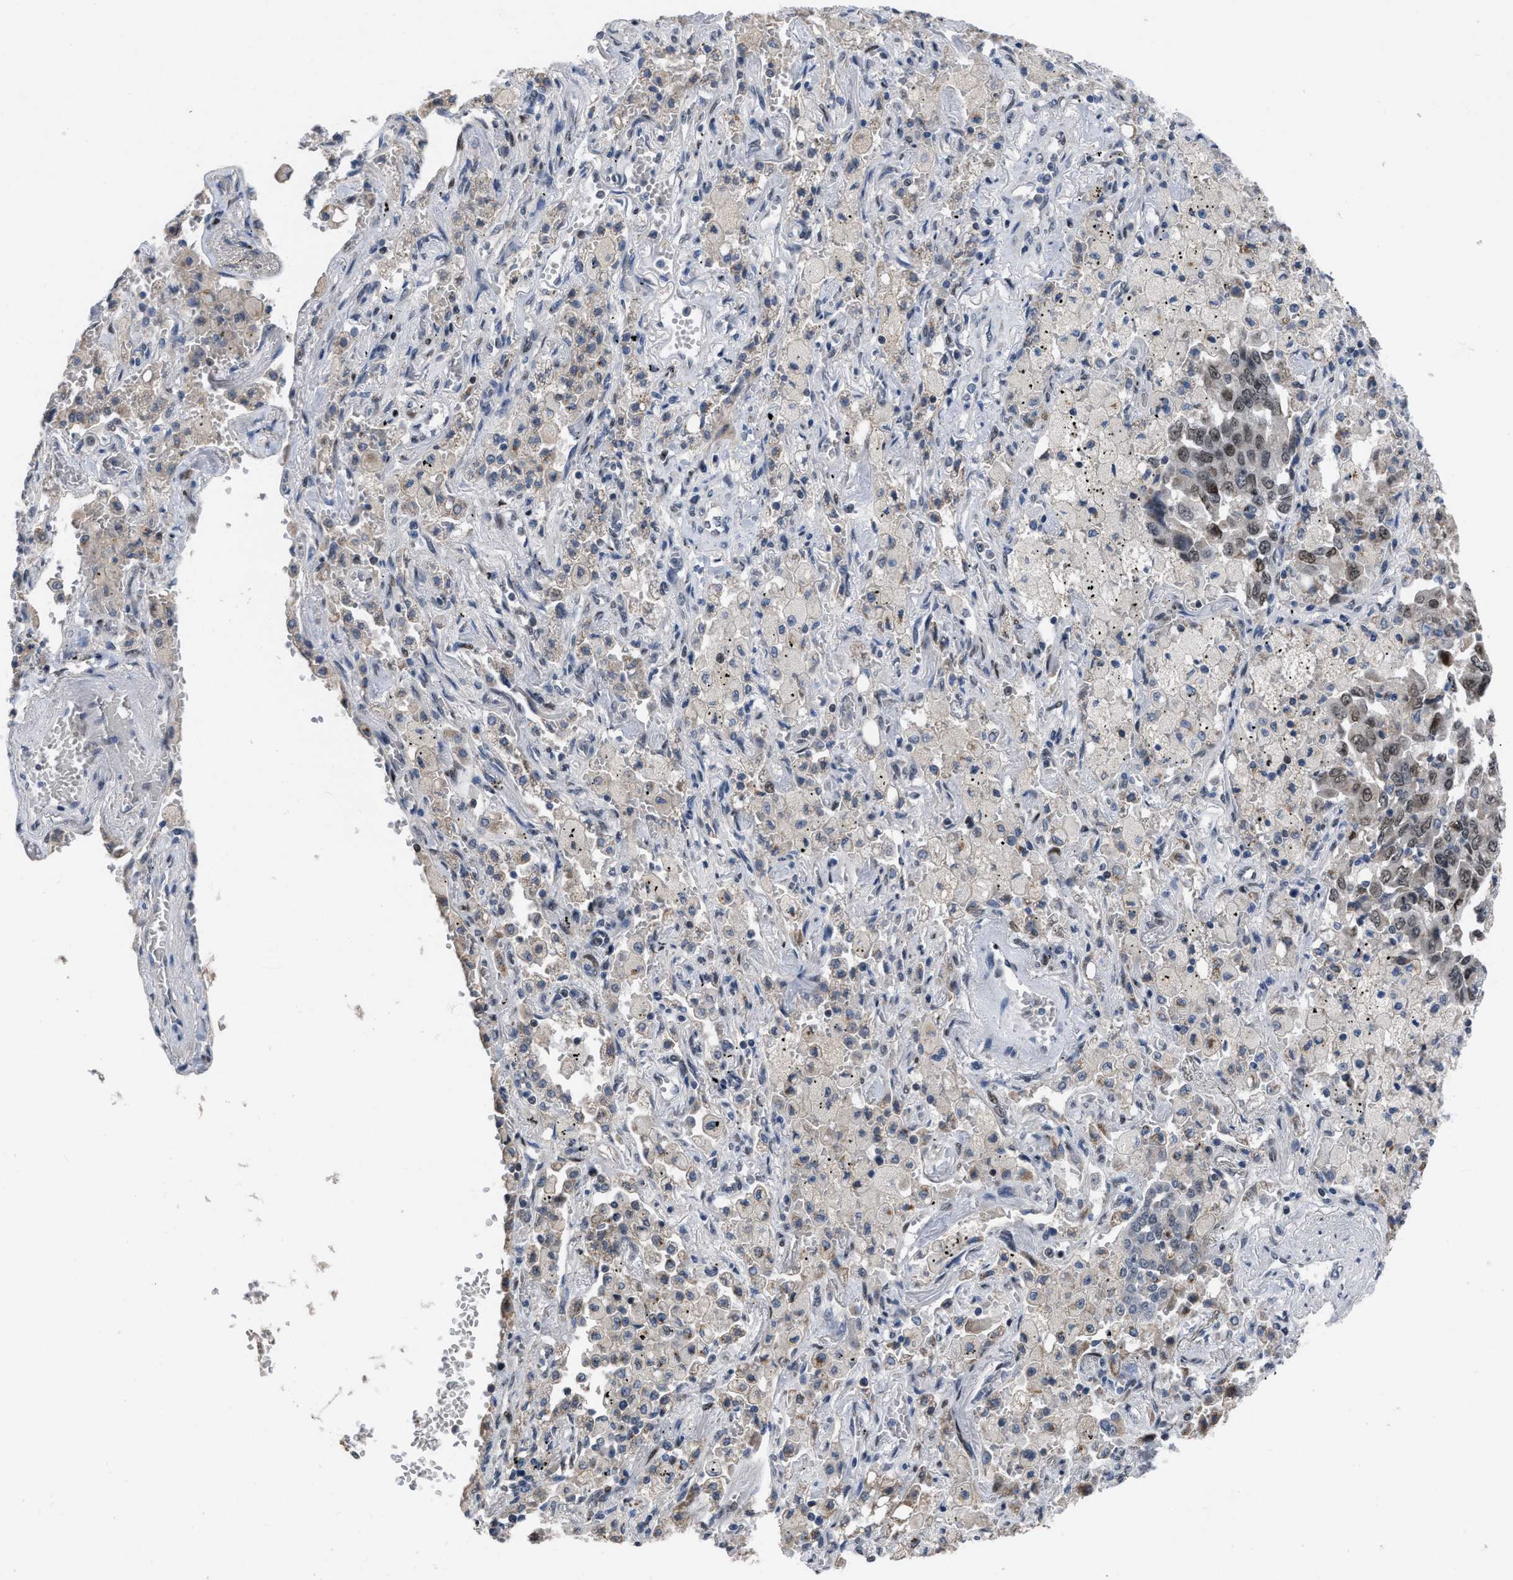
{"staining": {"intensity": "moderate", "quantity": "25%-75%", "location": "nuclear"}, "tissue": "lung cancer", "cell_type": "Tumor cells", "image_type": "cancer", "snomed": [{"axis": "morphology", "description": "Adenocarcinoma, NOS"}, {"axis": "topography", "description": "Lung"}], "caption": "This is a histology image of IHC staining of lung cancer (adenocarcinoma), which shows moderate expression in the nuclear of tumor cells.", "gene": "SETDB1", "patient": {"sex": "female", "age": 65}}